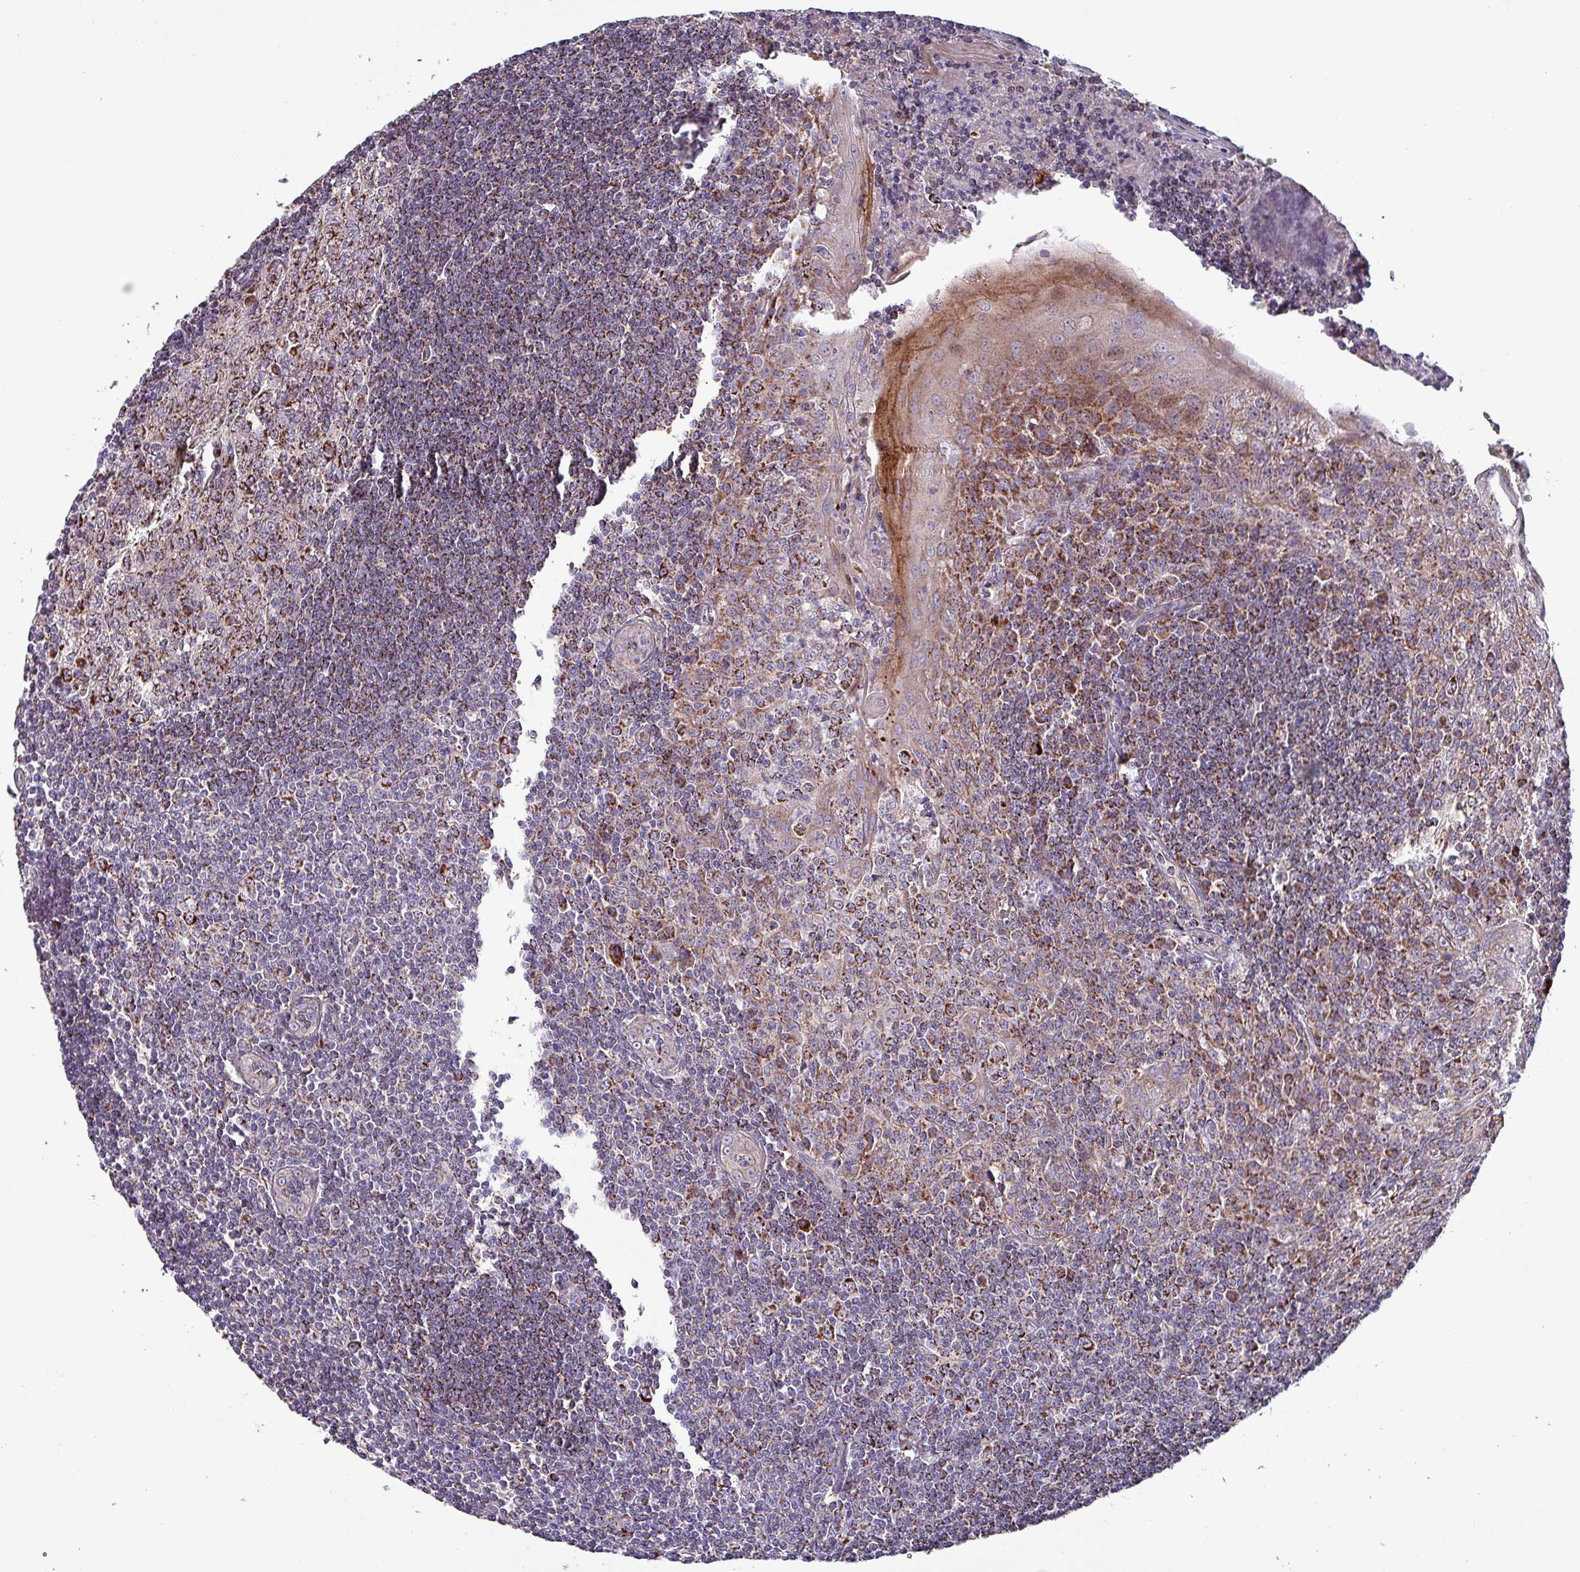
{"staining": {"intensity": "strong", "quantity": ">75%", "location": "cytoplasmic/membranous"}, "tissue": "tonsil", "cell_type": "Germinal center cells", "image_type": "normal", "snomed": [{"axis": "morphology", "description": "Normal tissue, NOS"}, {"axis": "topography", "description": "Tonsil"}], "caption": "IHC micrograph of normal tonsil: human tonsil stained using immunohistochemistry (IHC) exhibits high levels of strong protein expression localized specifically in the cytoplasmic/membranous of germinal center cells, appearing as a cytoplasmic/membranous brown color.", "gene": "ZNF322", "patient": {"sex": "male", "age": 27}}